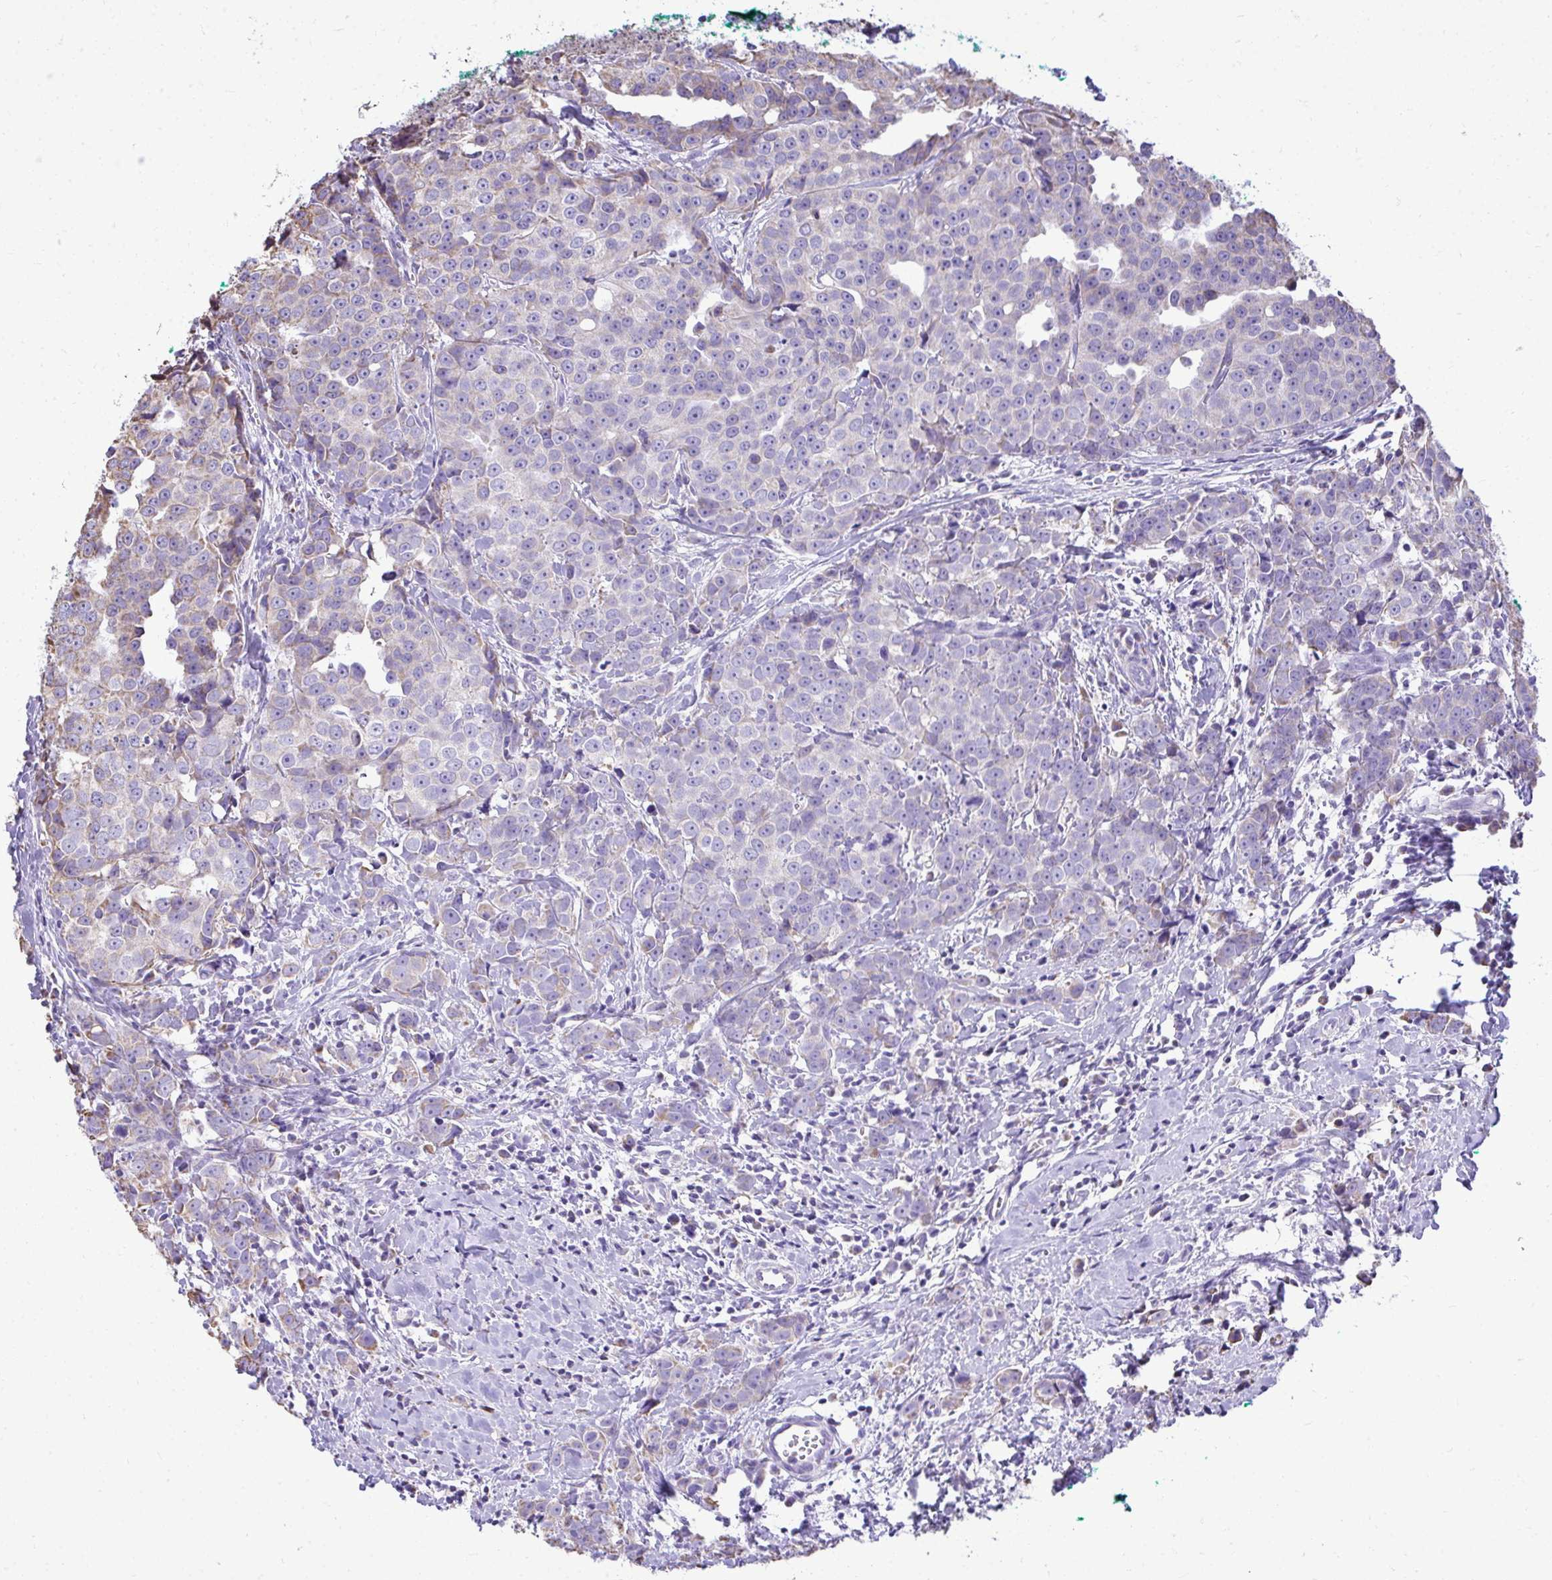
{"staining": {"intensity": "weak", "quantity": "<25%", "location": "cytoplasmic/membranous"}, "tissue": "breast cancer", "cell_type": "Tumor cells", "image_type": "cancer", "snomed": [{"axis": "morphology", "description": "Duct carcinoma"}, {"axis": "topography", "description": "Breast"}], "caption": "Breast cancer (intraductal carcinoma) stained for a protein using immunohistochemistry demonstrates no positivity tumor cells.", "gene": "MPZL2", "patient": {"sex": "female", "age": 80}}